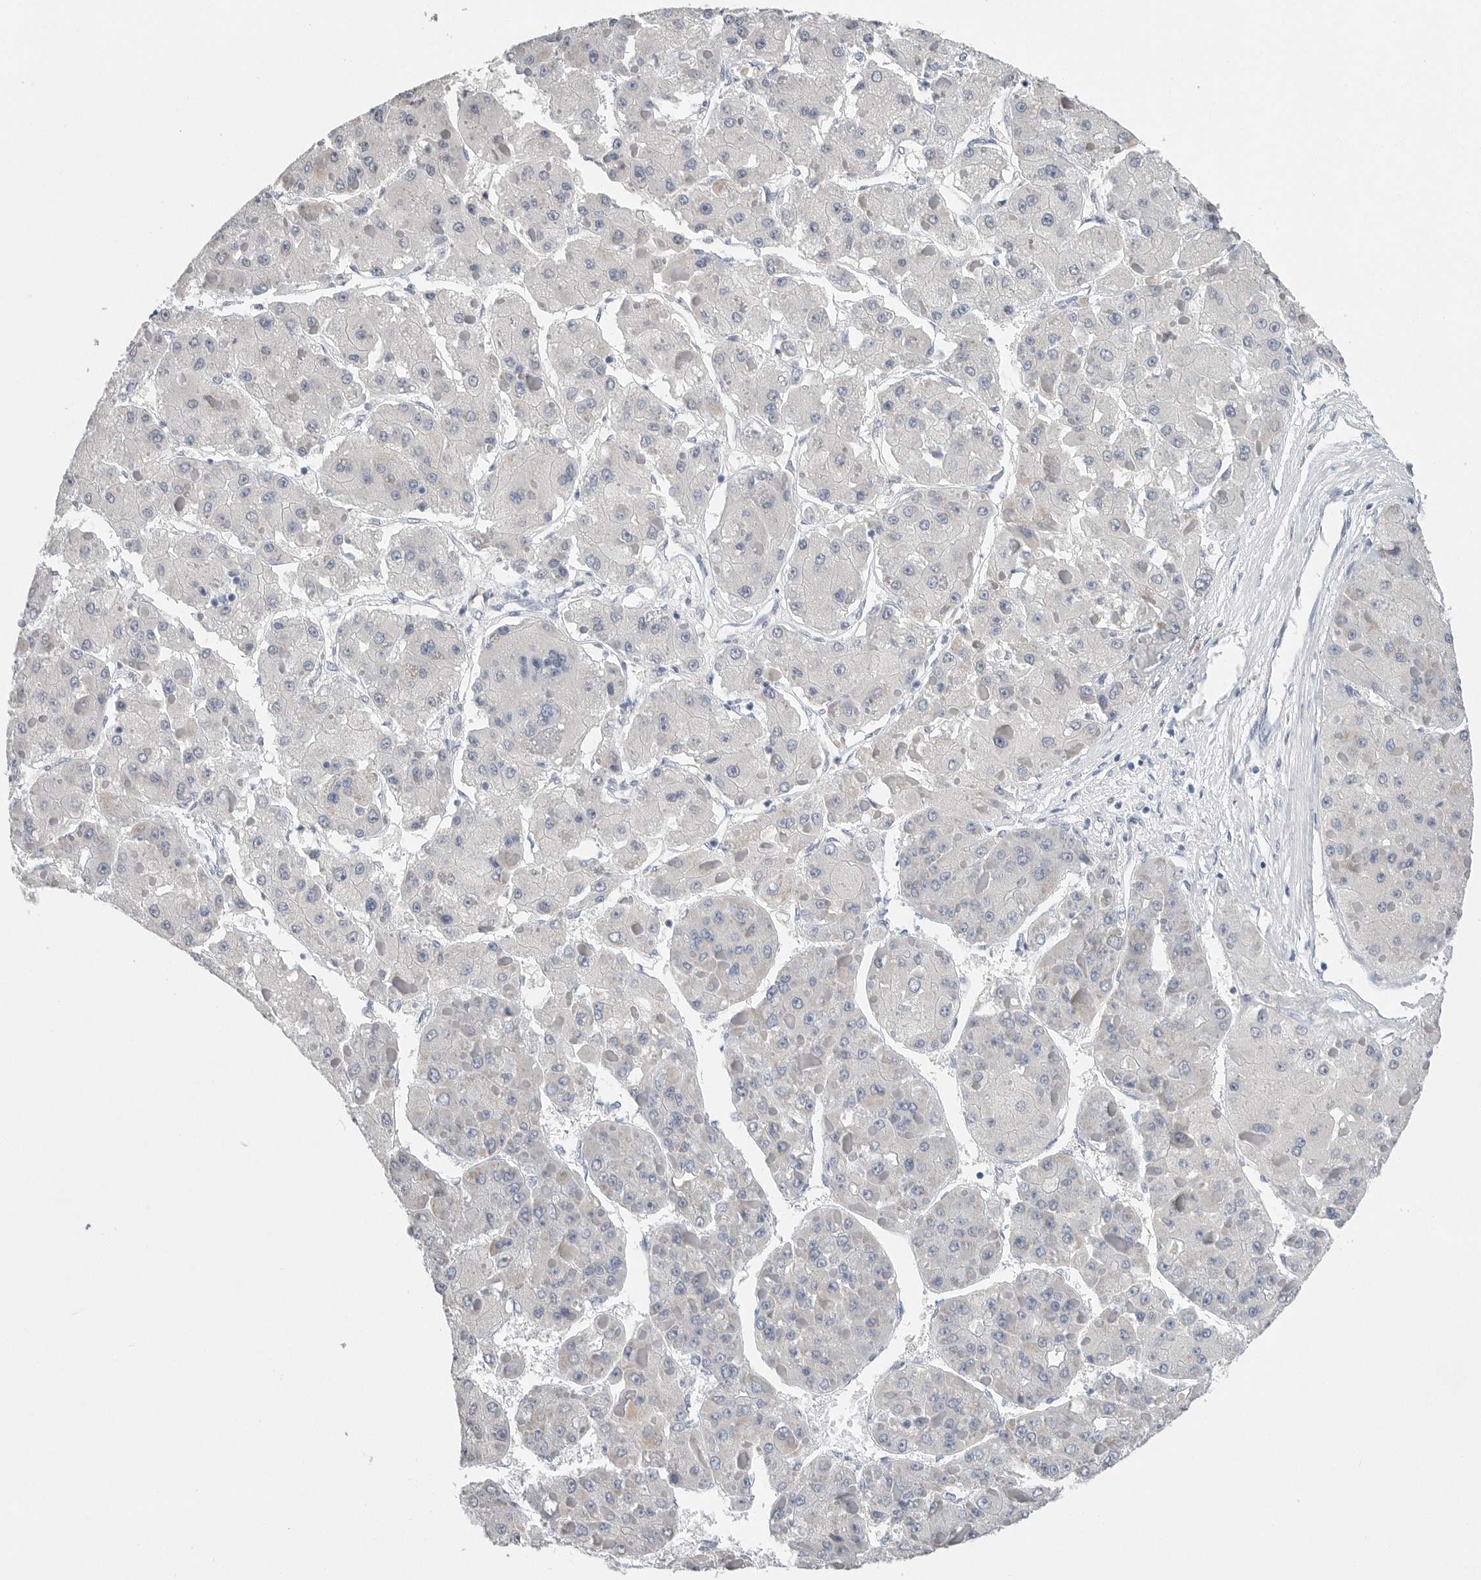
{"staining": {"intensity": "negative", "quantity": "none", "location": "none"}, "tissue": "liver cancer", "cell_type": "Tumor cells", "image_type": "cancer", "snomed": [{"axis": "morphology", "description": "Carcinoma, Hepatocellular, NOS"}, {"axis": "topography", "description": "Liver"}], "caption": "IHC of human liver cancer (hepatocellular carcinoma) reveals no expression in tumor cells.", "gene": "FABP6", "patient": {"sex": "female", "age": 73}}